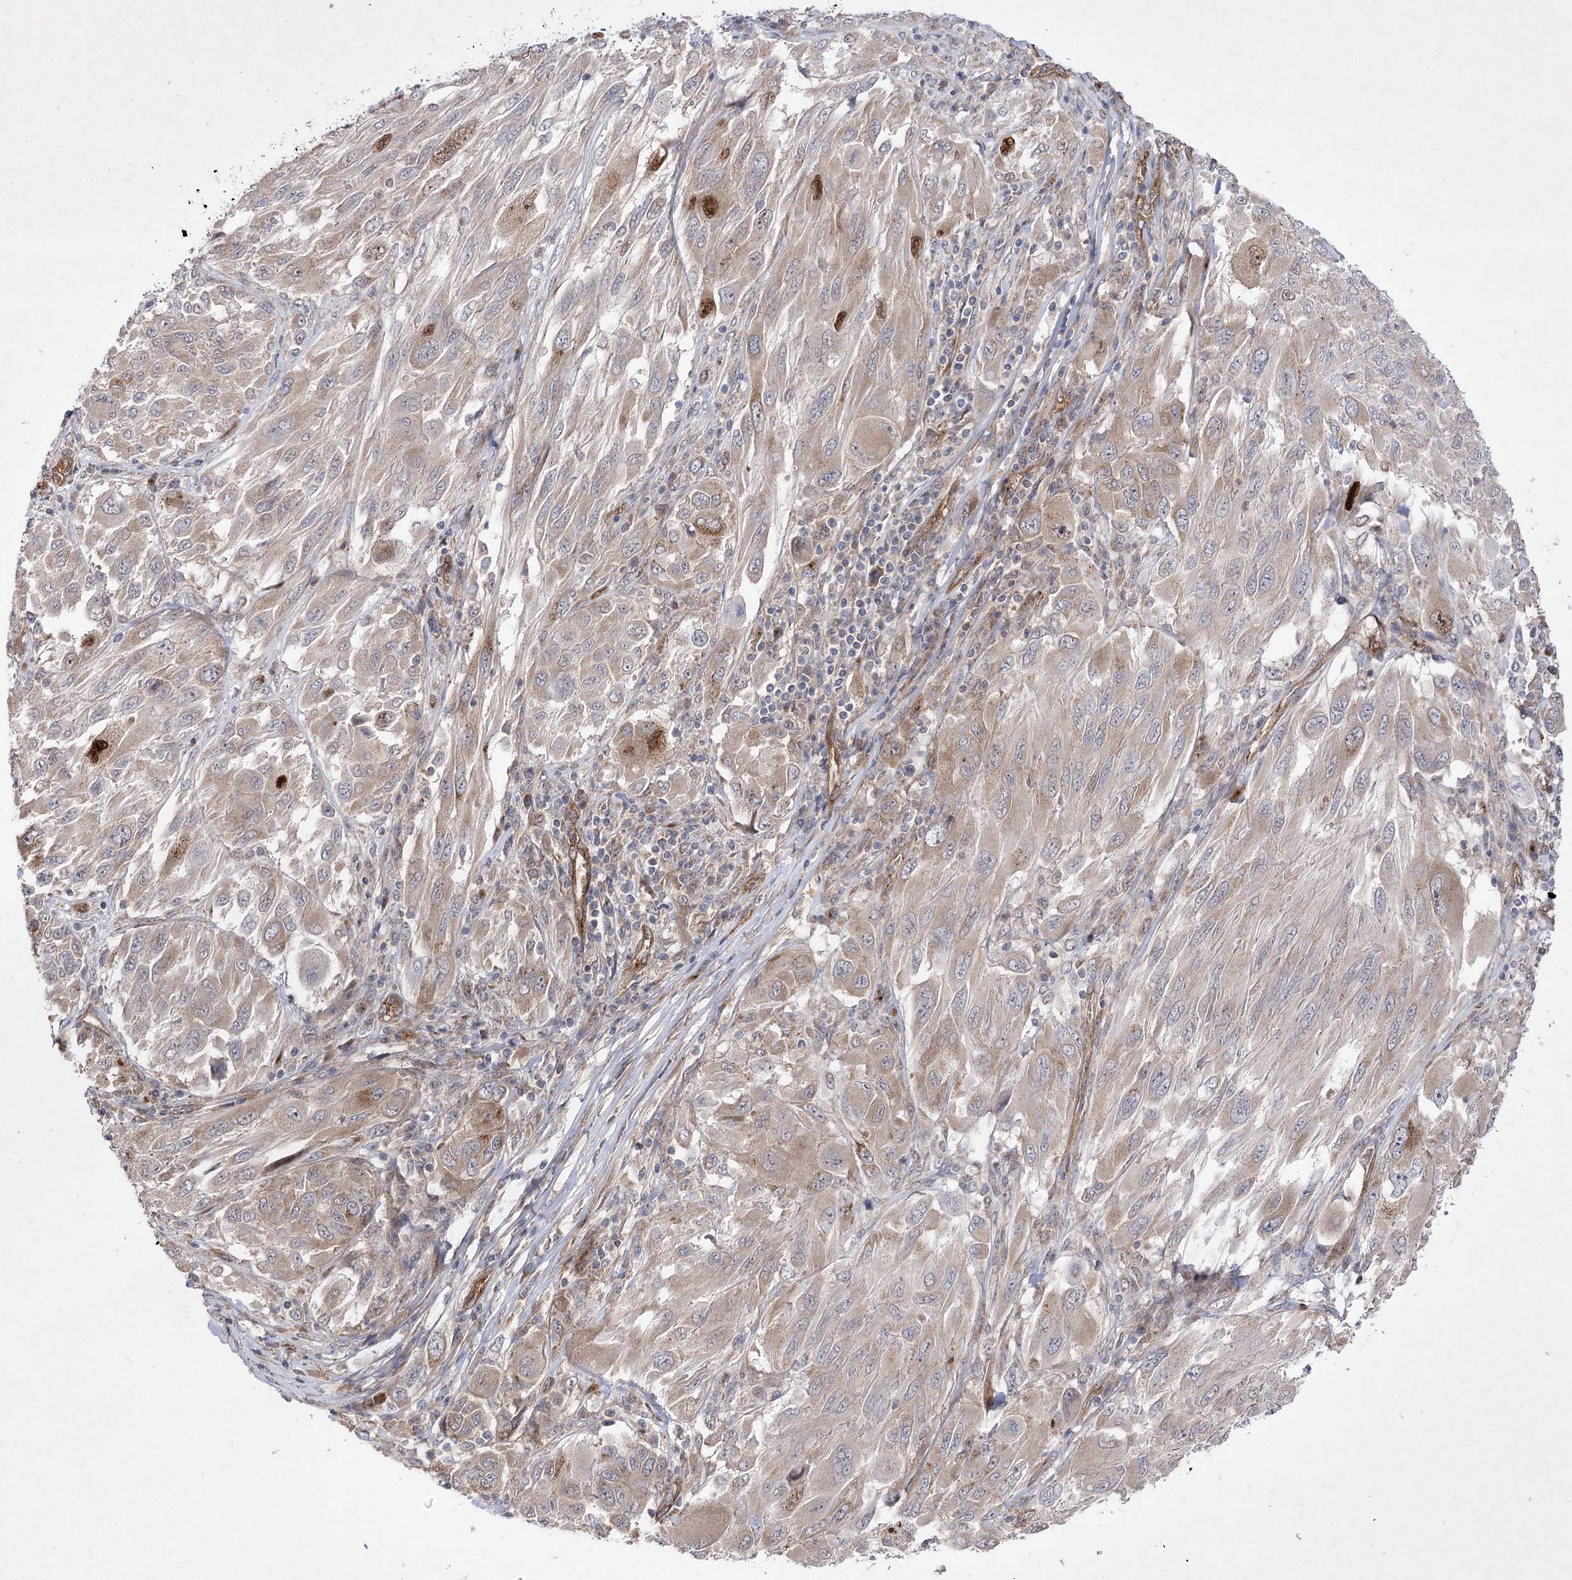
{"staining": {"intensity": "weak", "quantity": ">75%", "location": "cytoplasmic/membranous"}, "tissue": "melanoma", "cell_type": "Tumor cells", "image_type": "cancer", "snomed": [{"axis": "morphology", "description": "Malignant melanoma, NOS"}, {"axis": "topography", "description": "Skin"}], "caption": "The image exhibits immunohistochemical staining of melanoma. There is weak cytoplasmic/membranous staining is present in approximately >75% of tumor cells. (Stains: DAB in brown, nuclei in blue, Microscopy: brightfield microscopy at high magnification).", "gene": "ARHGAP31", "patient": {"sex": "female", "age": 91}}